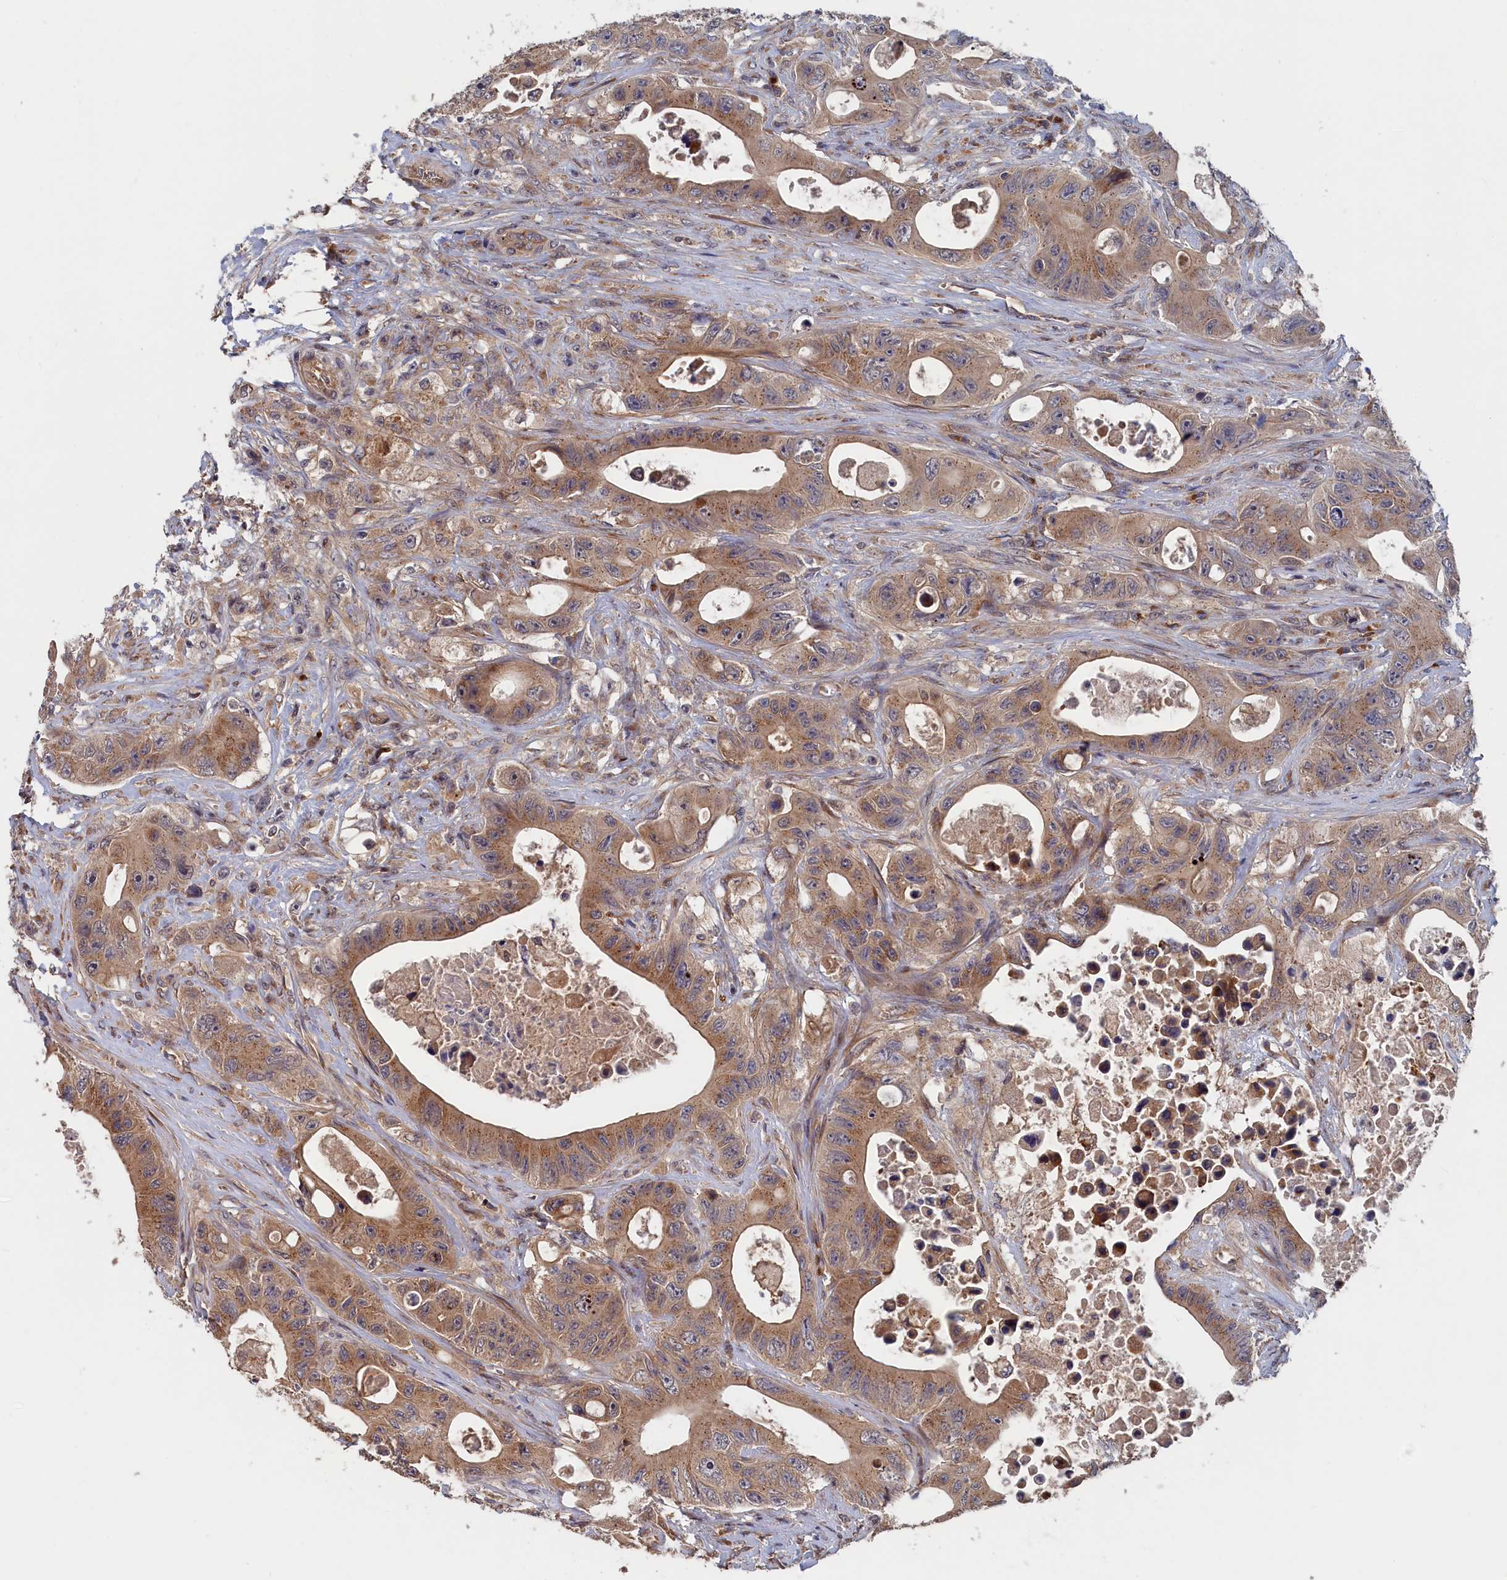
{"staining": {"intensity": "moderate", "quantity": ">75%", "location": "cytoplasmic/membranous"}, "tissue": "colorectal cancer", "cell_type": "Tumor cells", "image_type": "cancer", "snomed": [{"axis": "morphology", "description": "Adenocarcinoma, NOS"}, {"axis": "topography", "description": "Colon"}], "caption": "Protein analysis of colorectal cancer (adenocarcinoma) tissue demonstrates moderate cytoplasmic/membranous staining in about >75% of tumor cells.", "gene": "TRAPPC2L", "patient": {"sex": "female", "age": 46}}